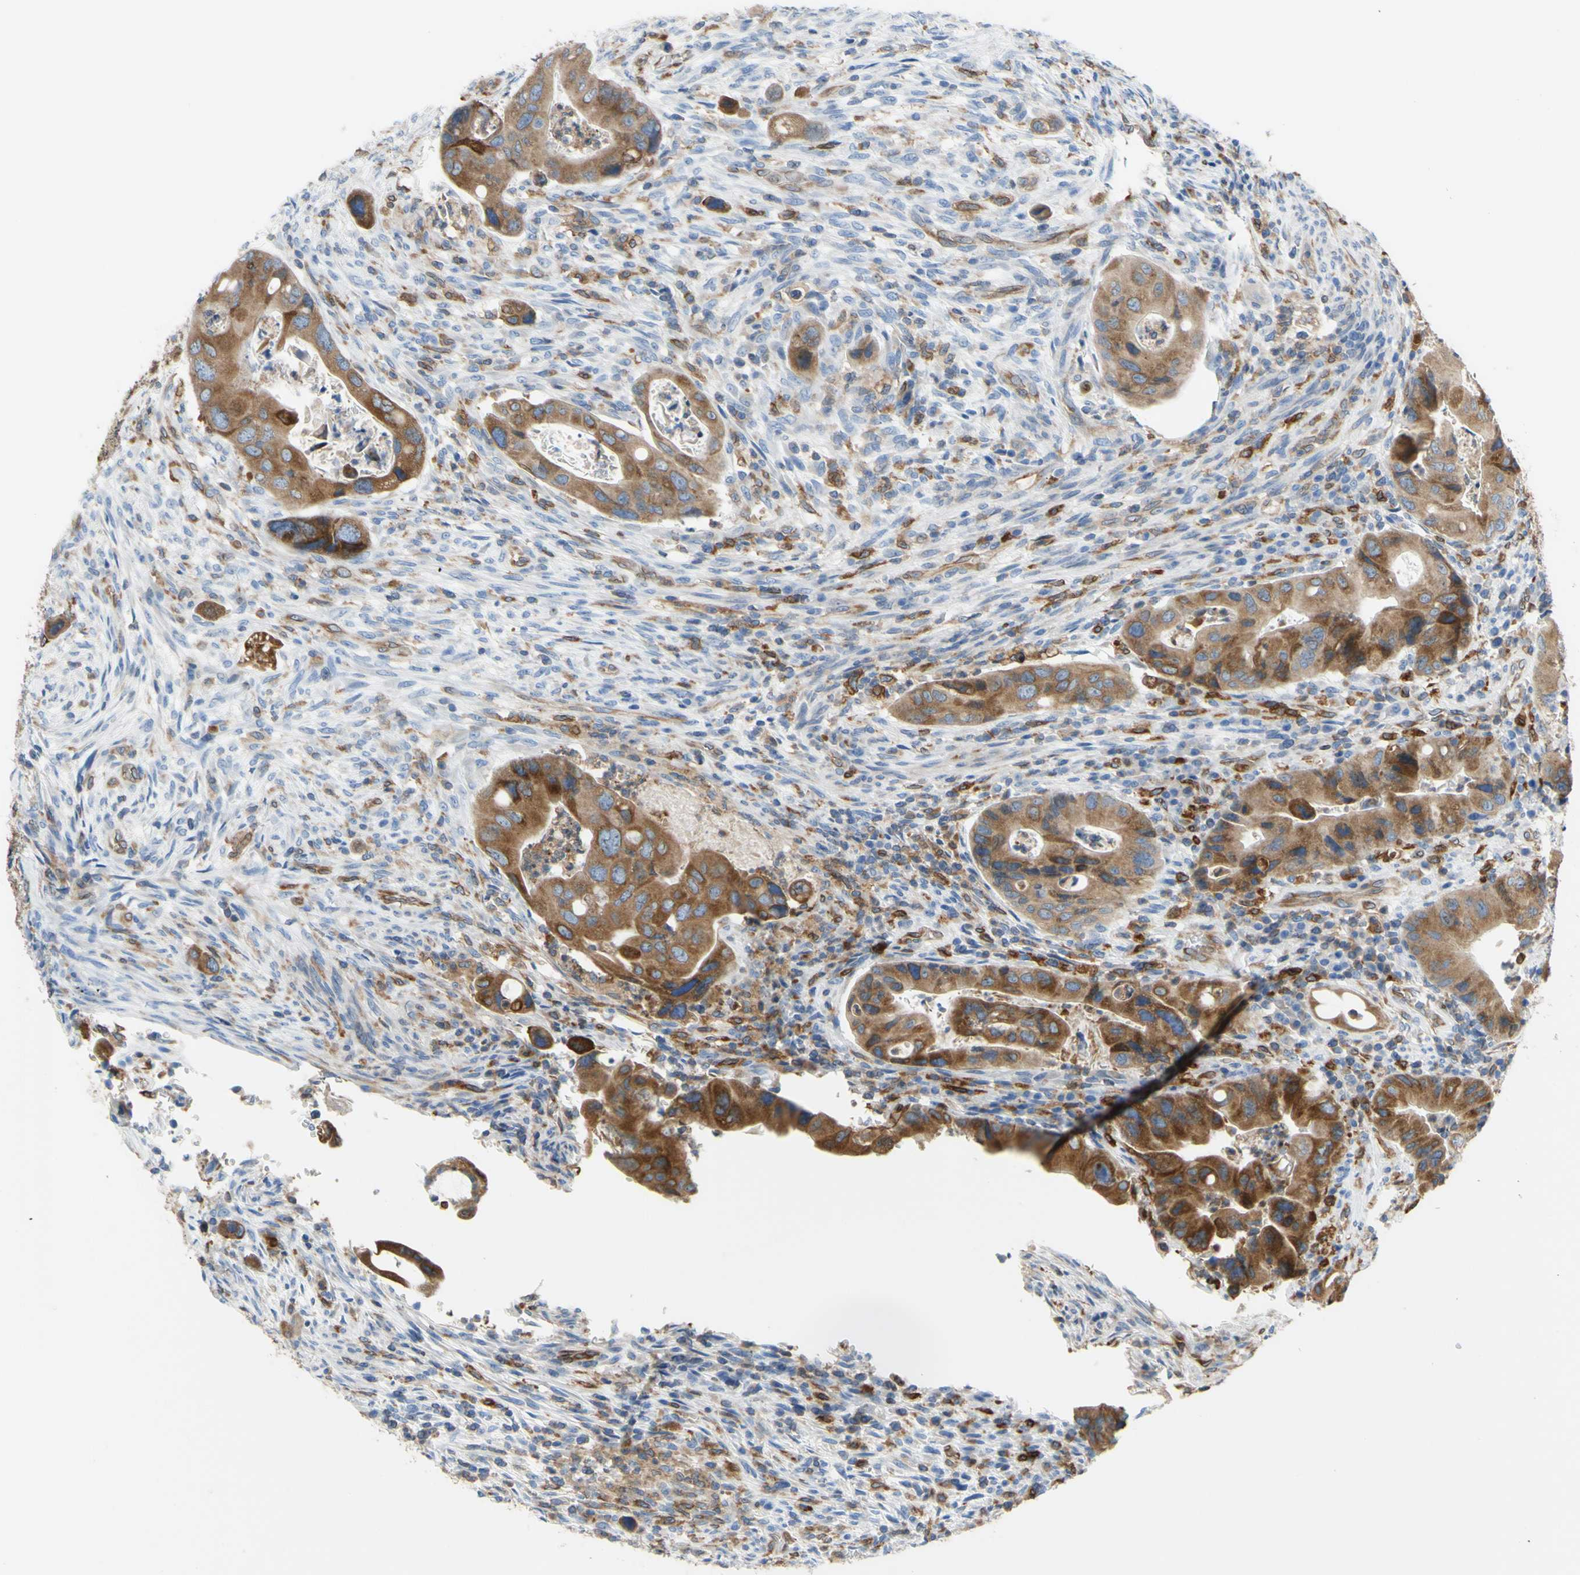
{"staining": {"intensity": "moderate", "quantity": ">75%", "location": "cytoplasmic/membranous"}, "tissue": "colorectal cancer", "cell_type": "Tumor cells", "image_type": "cancer", "snomed": [{"axis": "morphology", "description": "Adenocarcinoma, NOS"}, {"axis": "topography", "description": "Rectum"}], "caption": "Immunohistochemical staining of colorectal cancer (adenocarcinoma) displays medium levels of moderate cytoplasmic/membranous protein expression in about >75% of tumor cells.", "gene": "MGST2", "patient": {"sex": "female", "age": 57}}